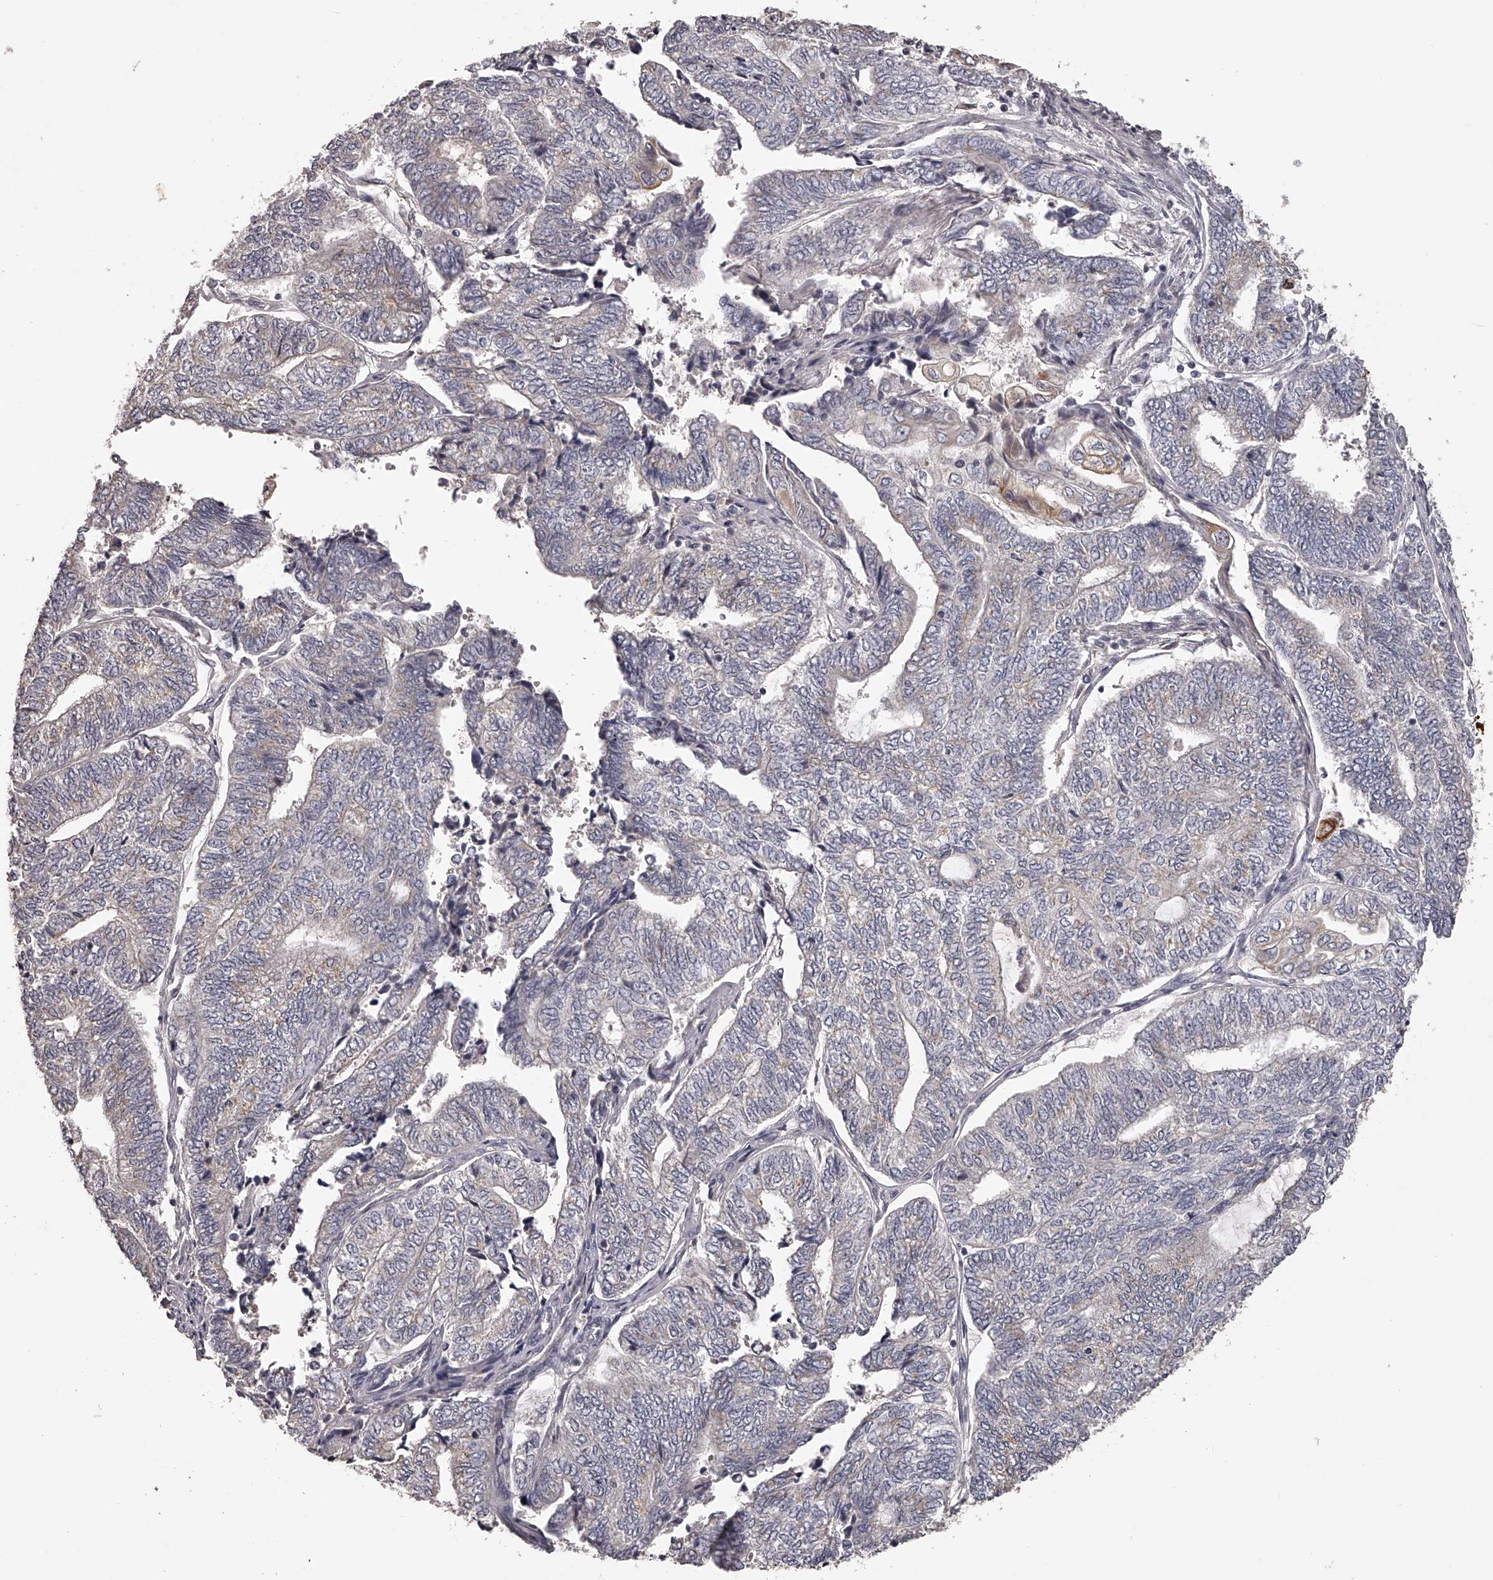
{"staining": {"intensity": "negative", "quantity": "none", "location": "none"}, "tissue": "endometrial cancer", "cell_type": "Tumor cells", "image_type": "cancer", "snomed": [{"axis": "morphology", "description": "Adenocarcinoma, NOS"}, {"axis": "topography", "description": "Uterus"}, {"axis": "topography", "description": "Endometrium"}], "caption": "IHC of adenocarcinoma (endometrial) shows no expression in tumor cells.", "gene": "TNN", "patient": {"sex": "female", "age": 70}}